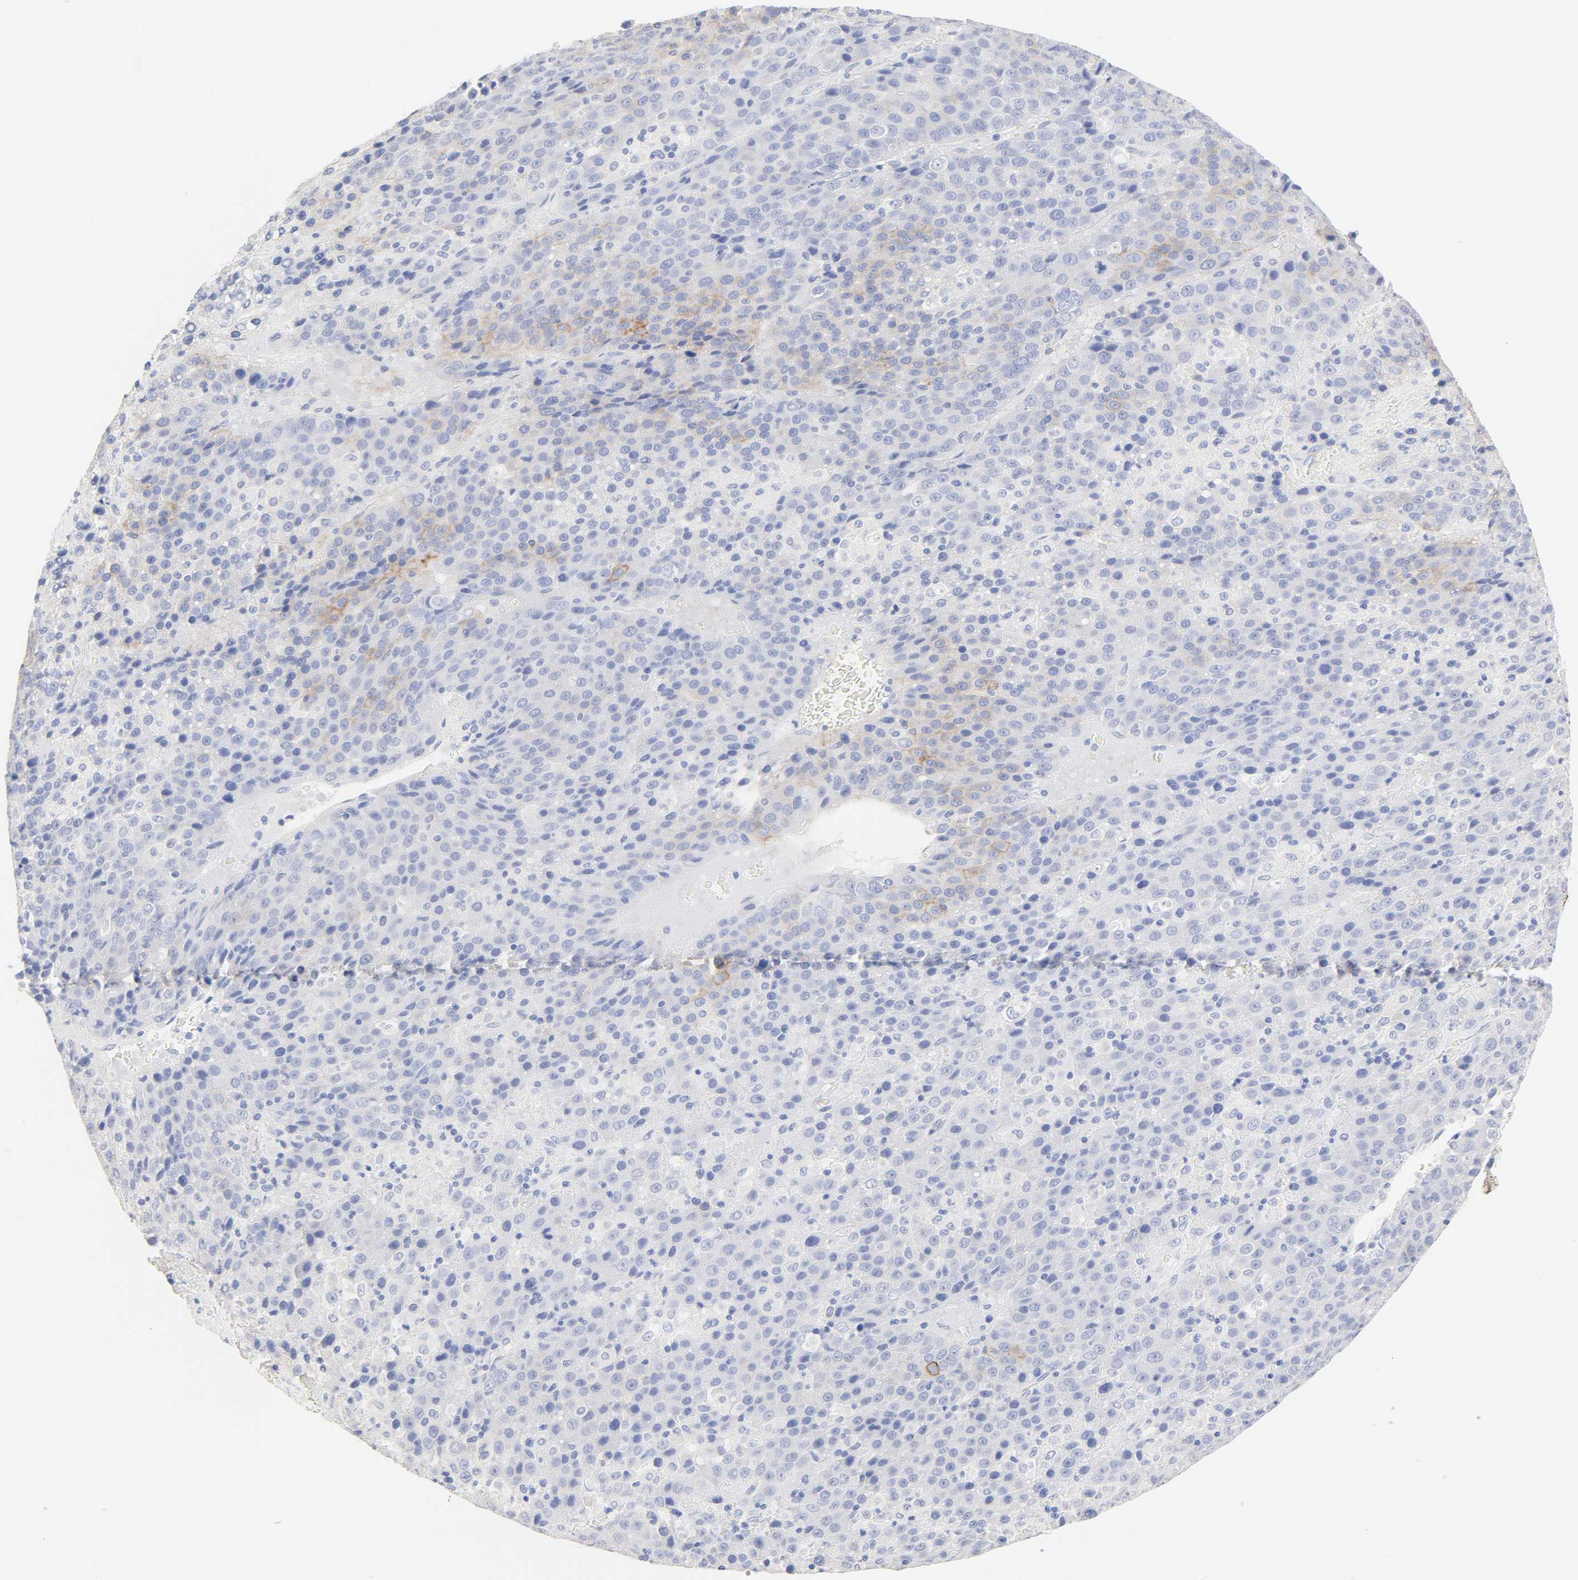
{"staining": {"intensity": "moderate", "quantity": "<25%", "location": "cytoplasmic/membranous"}, "tissue": "liver cancer", "cell_type": "Tumor cells", "image_type": "cancer", "snomed": [{"axis": "morphology", "description": "Carcinoma, Hepatocellular, NOS"}, {"axis": "topography", "description": "Liver"}], "caption": "A micrograph showing moderate cytoplasmic/membranous staining in approximately <25% of tumor cells in liver cancer (hepatocellular carcinoma), as visualized by brown immunohistochemical staining.", "gene": "SLCO1B3", "patient": {"sex": "female", "age": 53}}